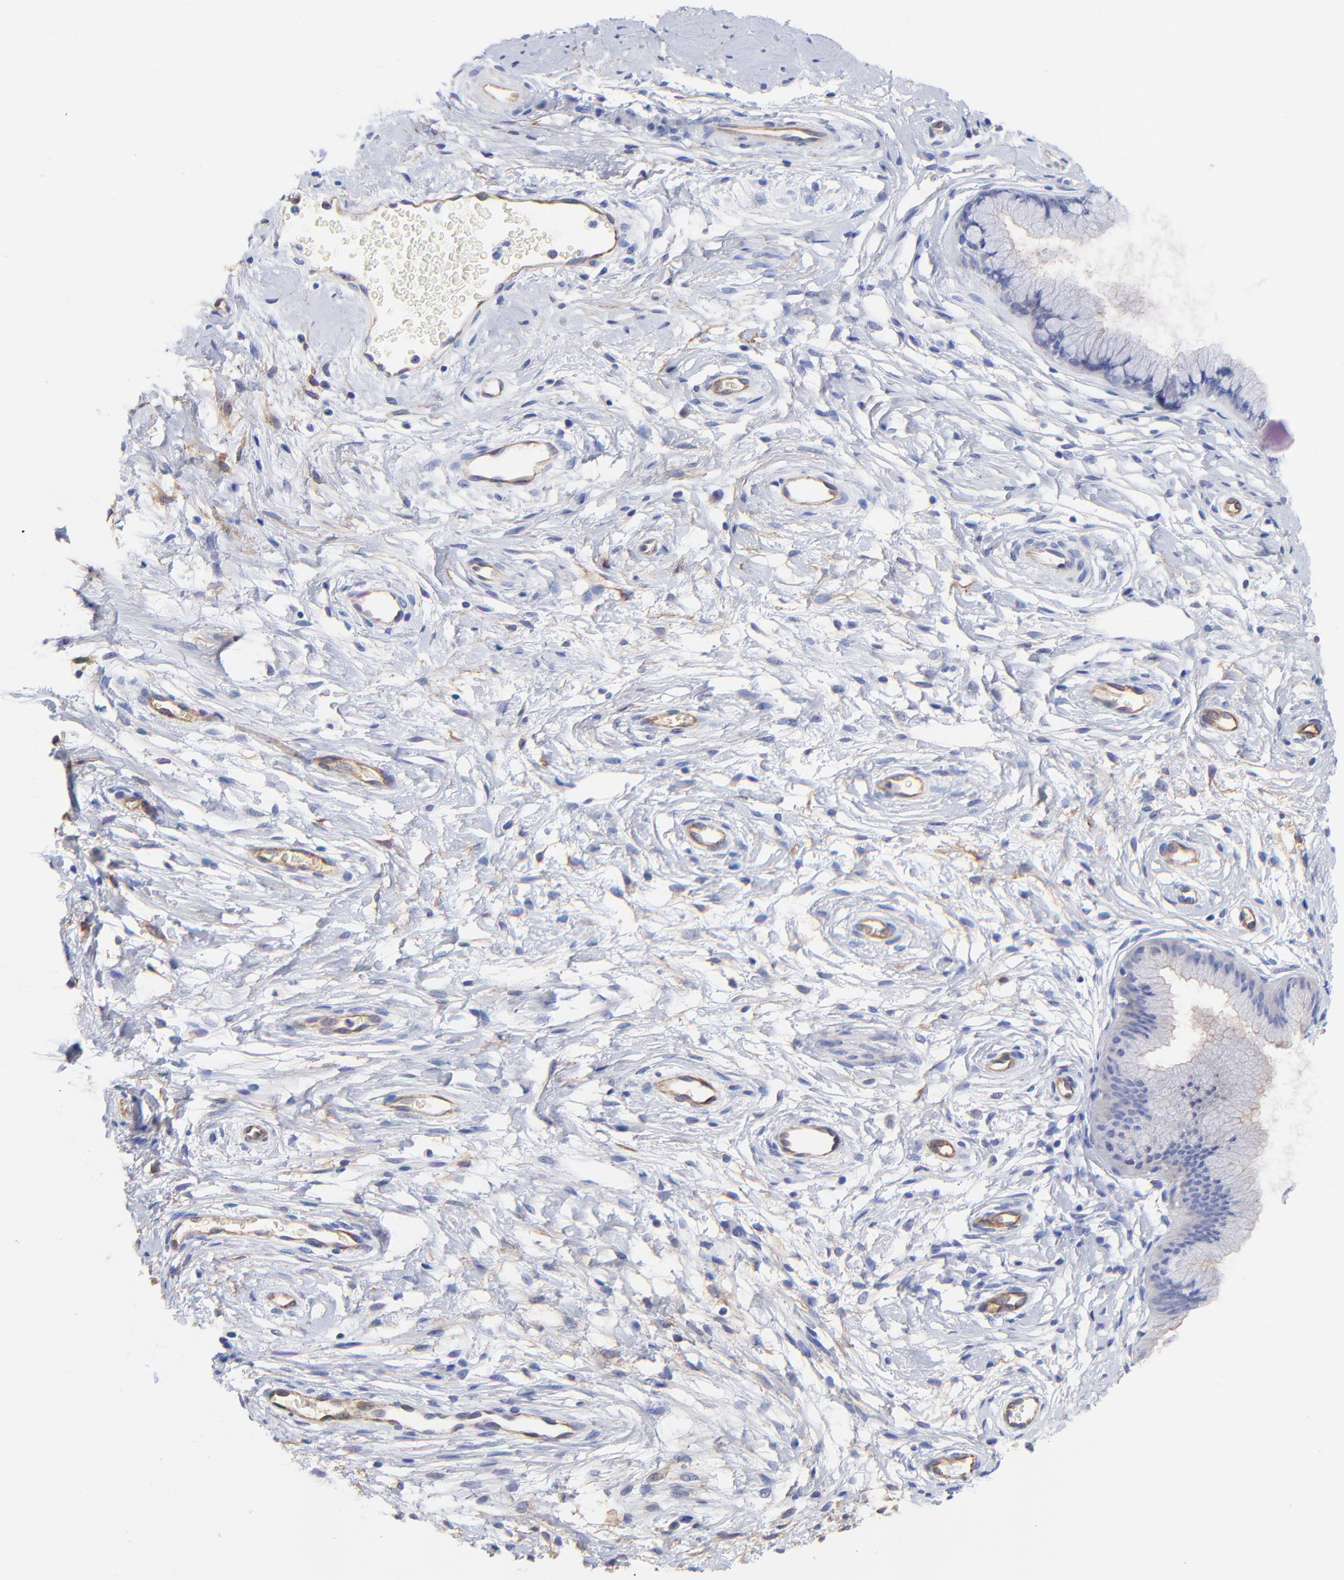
{"staining": {"intensity": "moderate", "quantity": ">75%", "location": "cytoplasmic/membranous"}, "tissue": "cervix", "cell_type": "Glandular cells", "image_type": "normal", "snomed": [{"axis": "morphology", "description": "Normal tissue, NOS"}, {"axis": "topography", "description": "Cervix"}], "caption": "High-power microscopy captured an immunohistochemistry (IHC) image of benign cervix, revealing moderate cytoplasmic/membranous staining in approximately >75% of glandular cells.", "gene": "SLC44A2", "patient": {"sex": "female", "age": 39}}